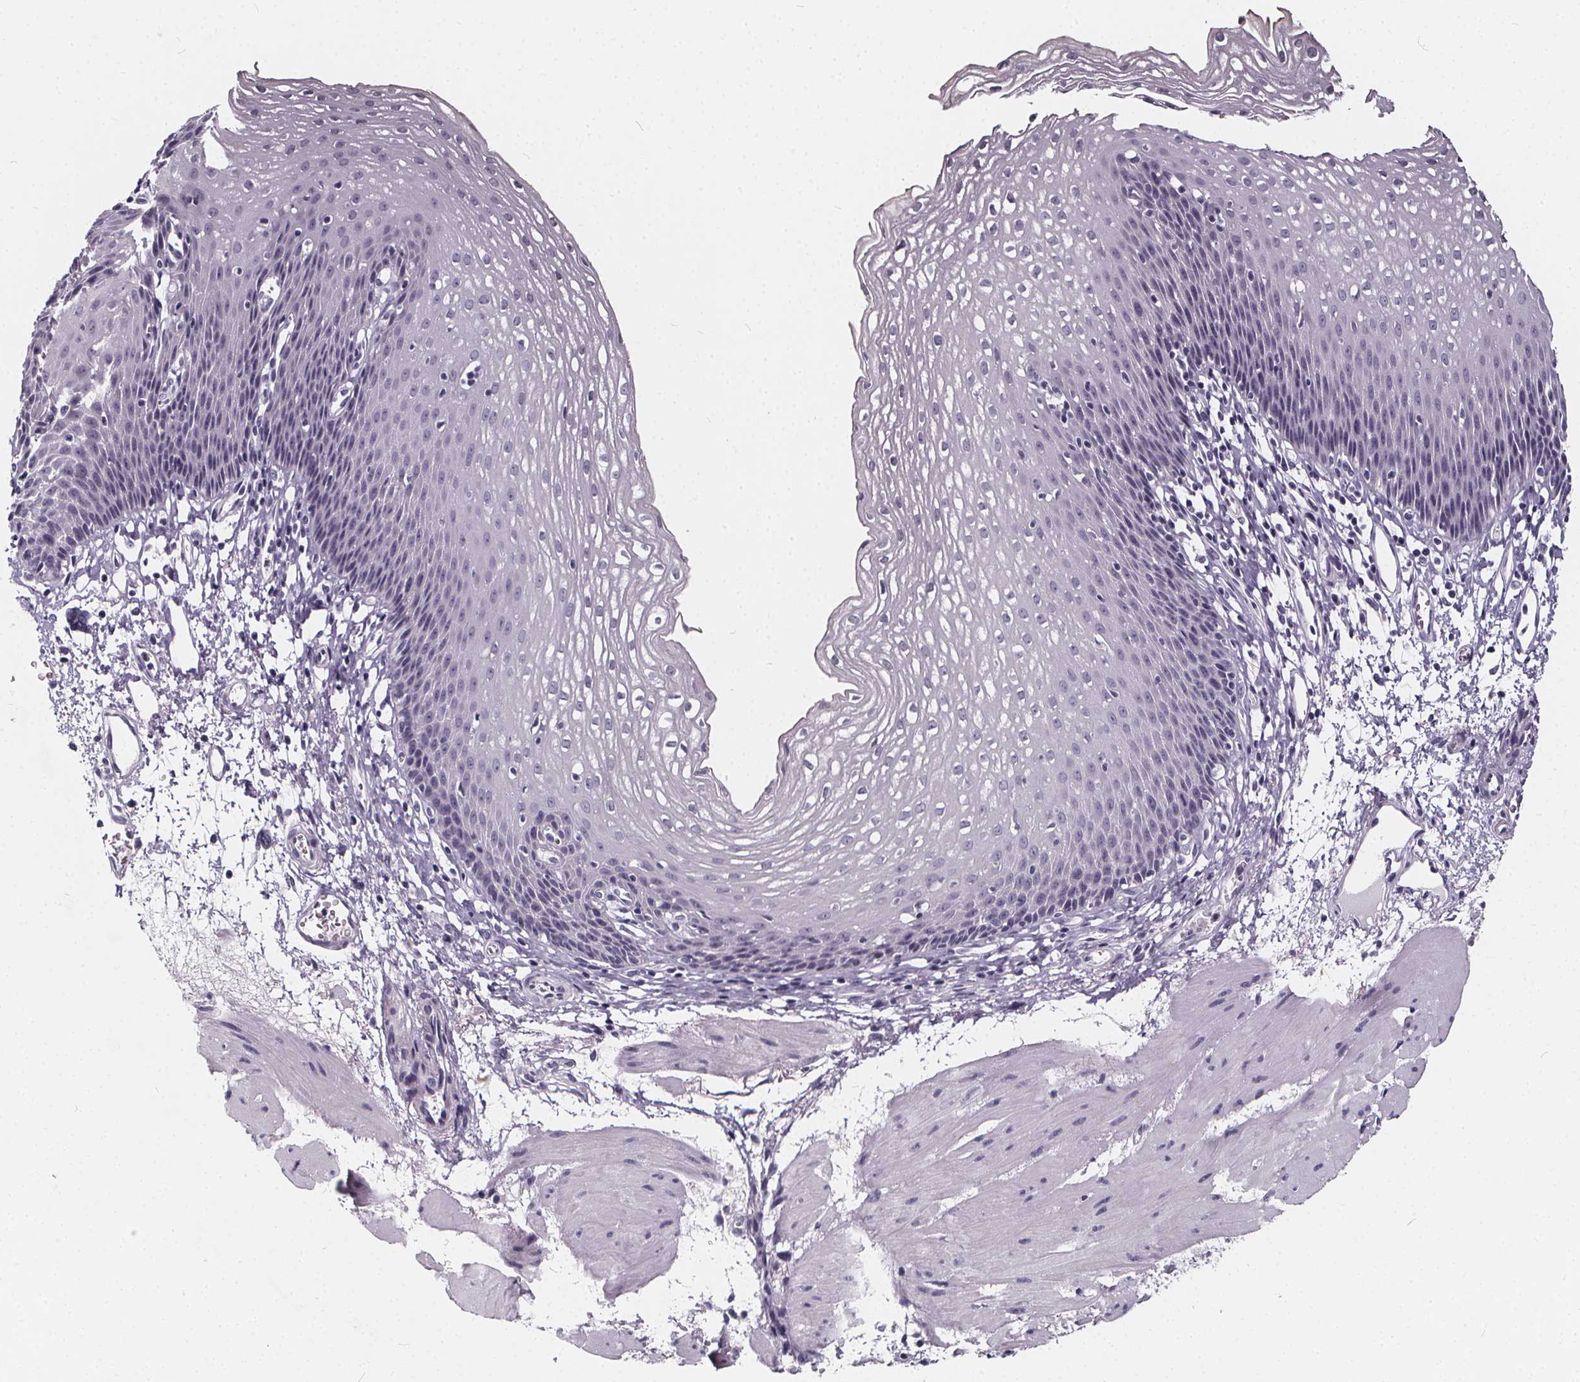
{"staining": {"intensity": "negative", "quantity": "none", "location": "none"}, "tissue": "esophagus", "cell_type": "Squamous epithelial cells", "image_type": "normal", "snomed": [{"axis": "morphology", "description": "Normal tissue, NOS"}, {"axis": "topography", "description": "Esophagus"}], "caption": "The histopathology image exhibits no staining of squamous epithelial cells in benign esophagus.", "gene": "SPEF2", "patient": {"sex": "female", "age": 64}}